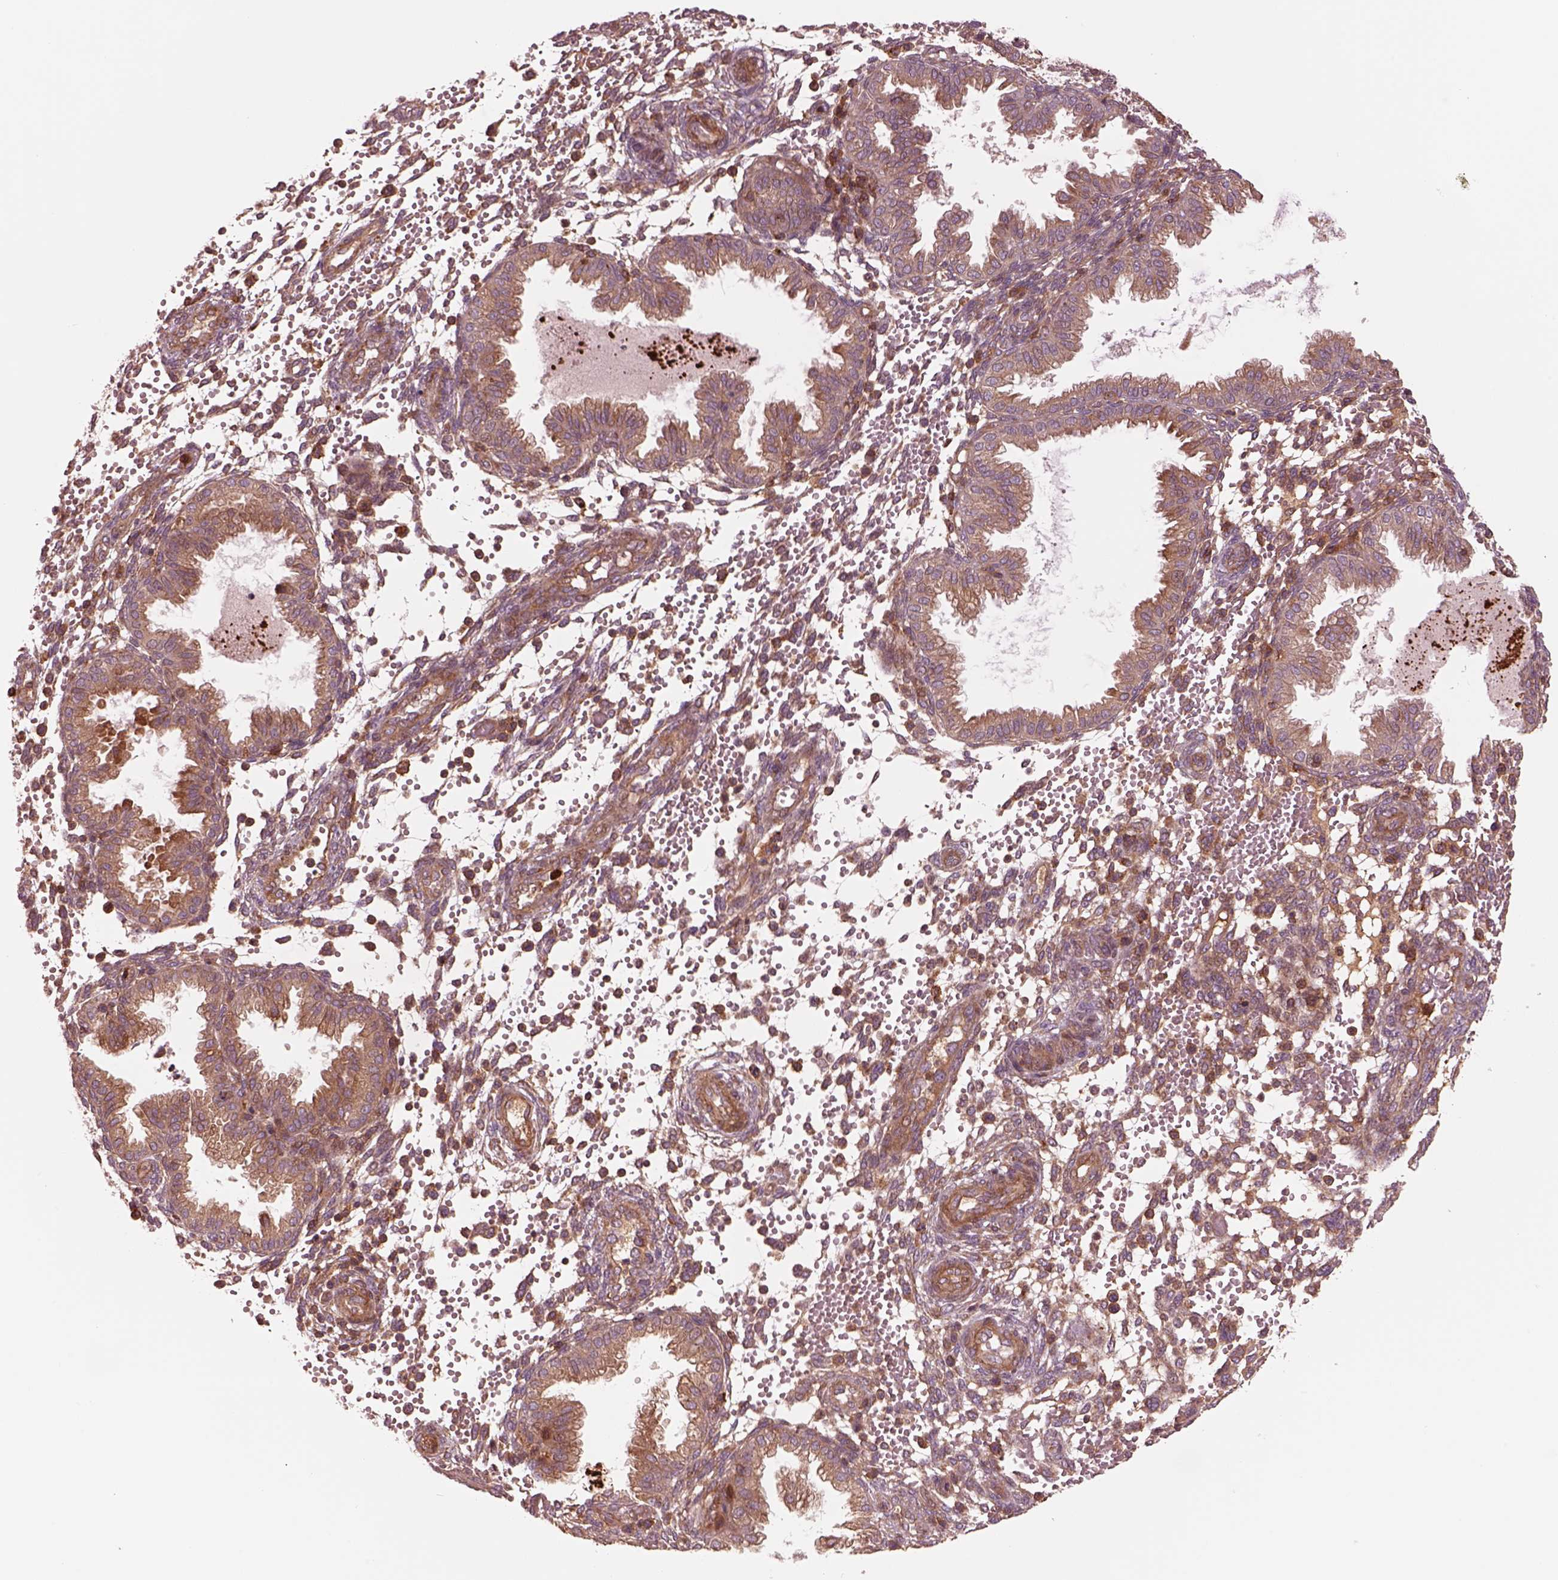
{"staining": {"intensity": "moderate", "quantity": "25%-75%", "location": "cytoplasmic/membranous"}, "tissue": "endometrium", "cell_type": "Cells in endometrial stroma", "image_type": "normal", "snomed": [{"axis": "morphology", "description": "Normal tissue, NOS"}, {"axis": "topography", "description": "Endometrium"}], "caption": "Moderate cytoplasmic/membranous expression for a protein is identified in about 25%-75% of cells in endometrial stroma of normal endometrium using IHC.", "gene": "ASCC2", "patient": {"sex": "female", "age": 33}}